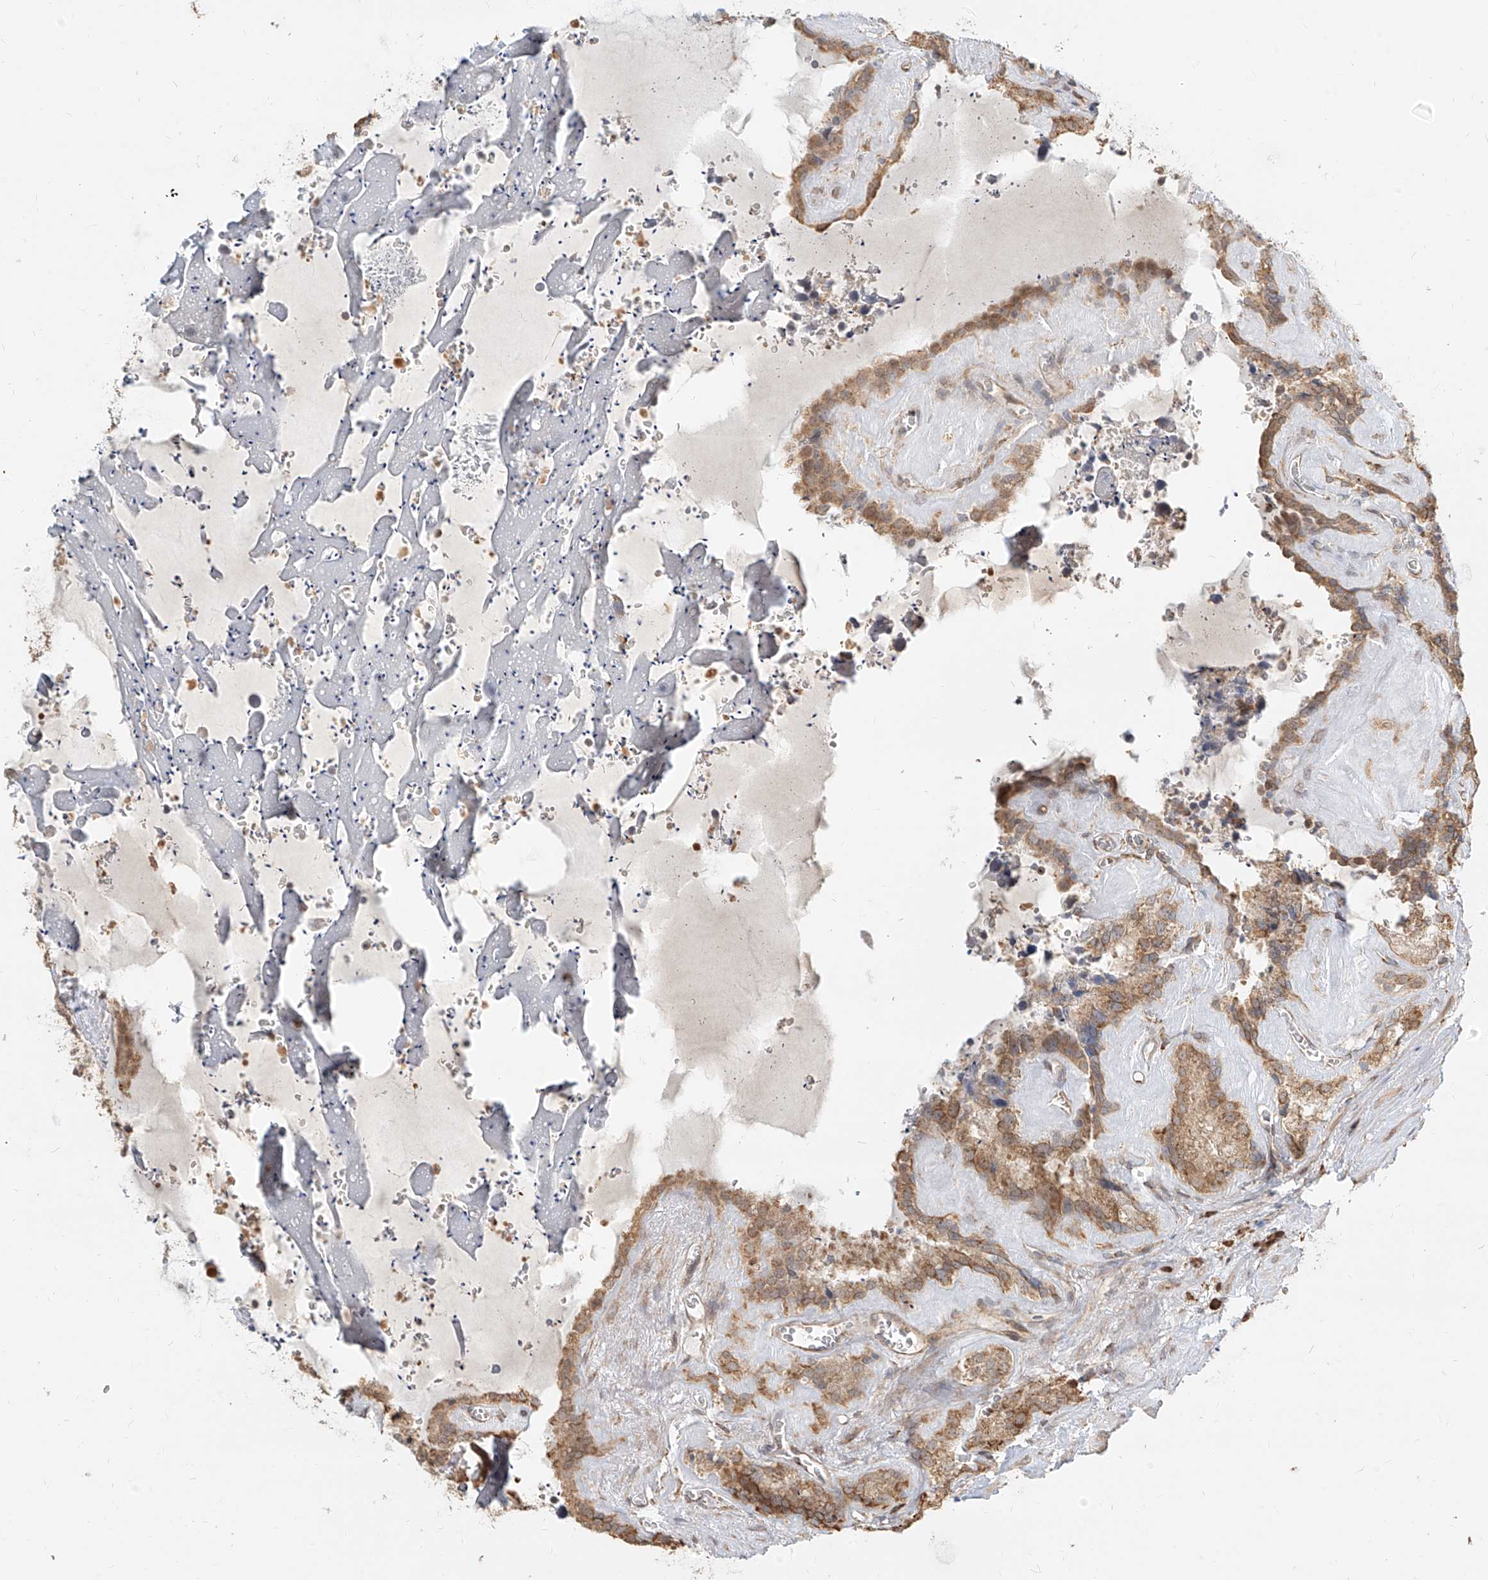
{"staining": {"intensity": "moderate", "quantity": ">75%", "location": "cytoplasmic/membranous"}, "tissue": "seminal vesicle", "cell_type": "Glandular cells", "image_type": "normal", "snomed": [{"axis": "morphology", "description": "Normal tissue, NOS"}, {"axis": "topography", "description": "Prostate"}, {"axis": "topography", "description": "Seminal veicle"}], "caption": "A brown stain shows moderate cytoplasmic/membranous expression of a protein in glandular cells of benign human seminal vesicle.", "gene": "UBE2K", "patient": {"sex": "male", "age": 59}}